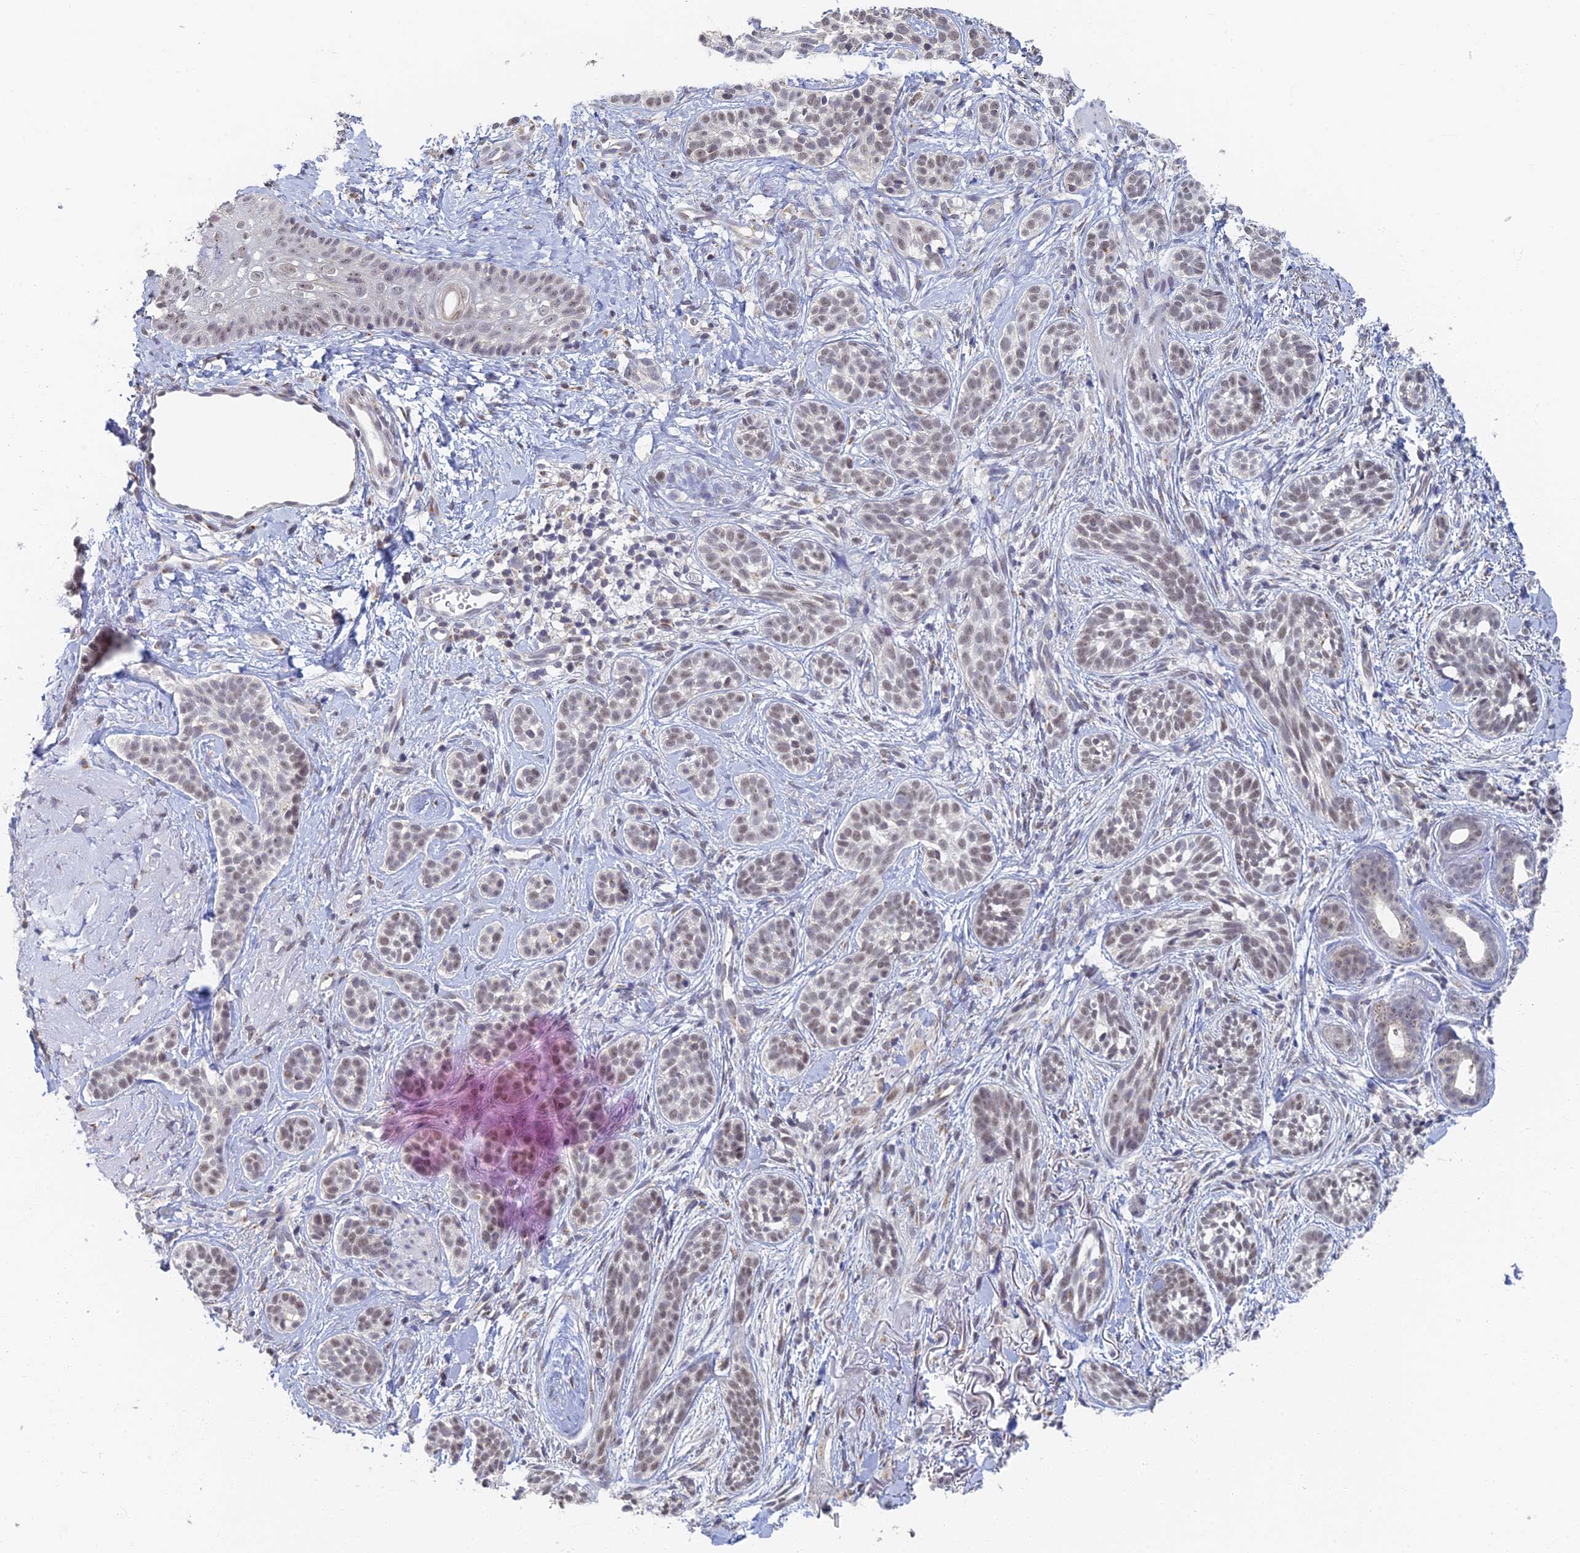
{"staining": {"intensity": "weak", "quantity": "25%-75%", "location": "nuclear"}, "tissue": "skin cancer", "cell_type": "Tumor cells", "image_type": "cancer", "snomed": [{"axis": "morphology", "description": "Basal cell carcinoma"}, {"axis": "topography", "description": "Skin"}], "caption": "Immunohistochemistry (IHC) image of neoplastic tissue: human skin cancer stained using IHC demonstrates low levels of weak protein expression localized specifically in the nuclear of tumor cells, appearing as a nuclear brown color.", "gene": "GPATCH1", "patient": {"sex": "male", "age": 71}}